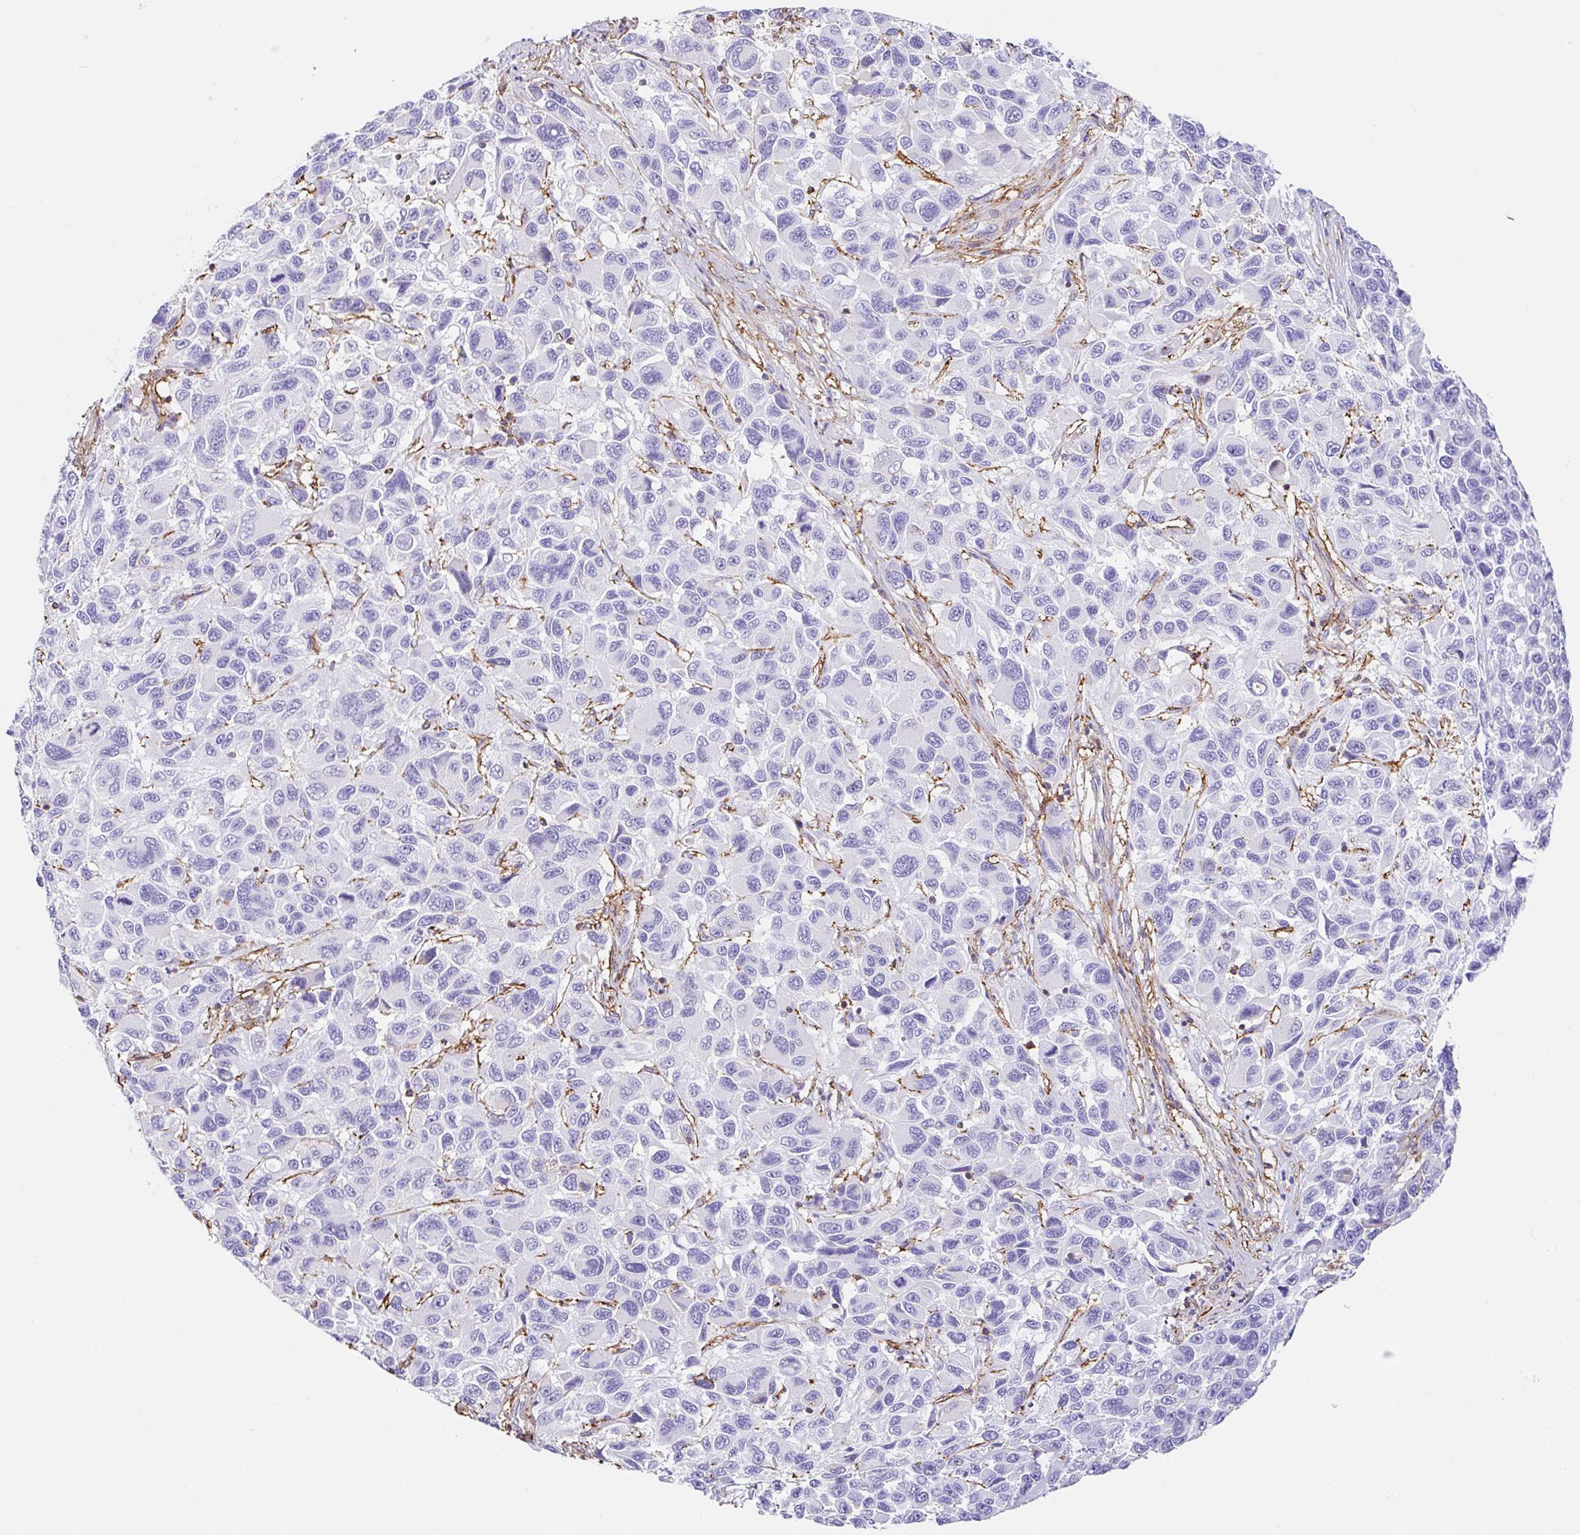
{"staining": {"intensity": "negative", "quantity": "none", "location": "none"}, "tissue": "melanoma", "cell_type": "Tumor cells", "image_type": "cancer", "snomed": [{"axis": "morphology", "description": "Malignant melanoma, NOS"}, {"axis": "topography", "description": "Skin"}], "caption": "Immunohistochemistry (IHC) micrograph of neoplastic tissue: human malignant melanoma stained with DAB demonstrates no significant protein expression in tumor cells.", "gene": "MTTP", "patient": {"sex": "male", "age": 53}}